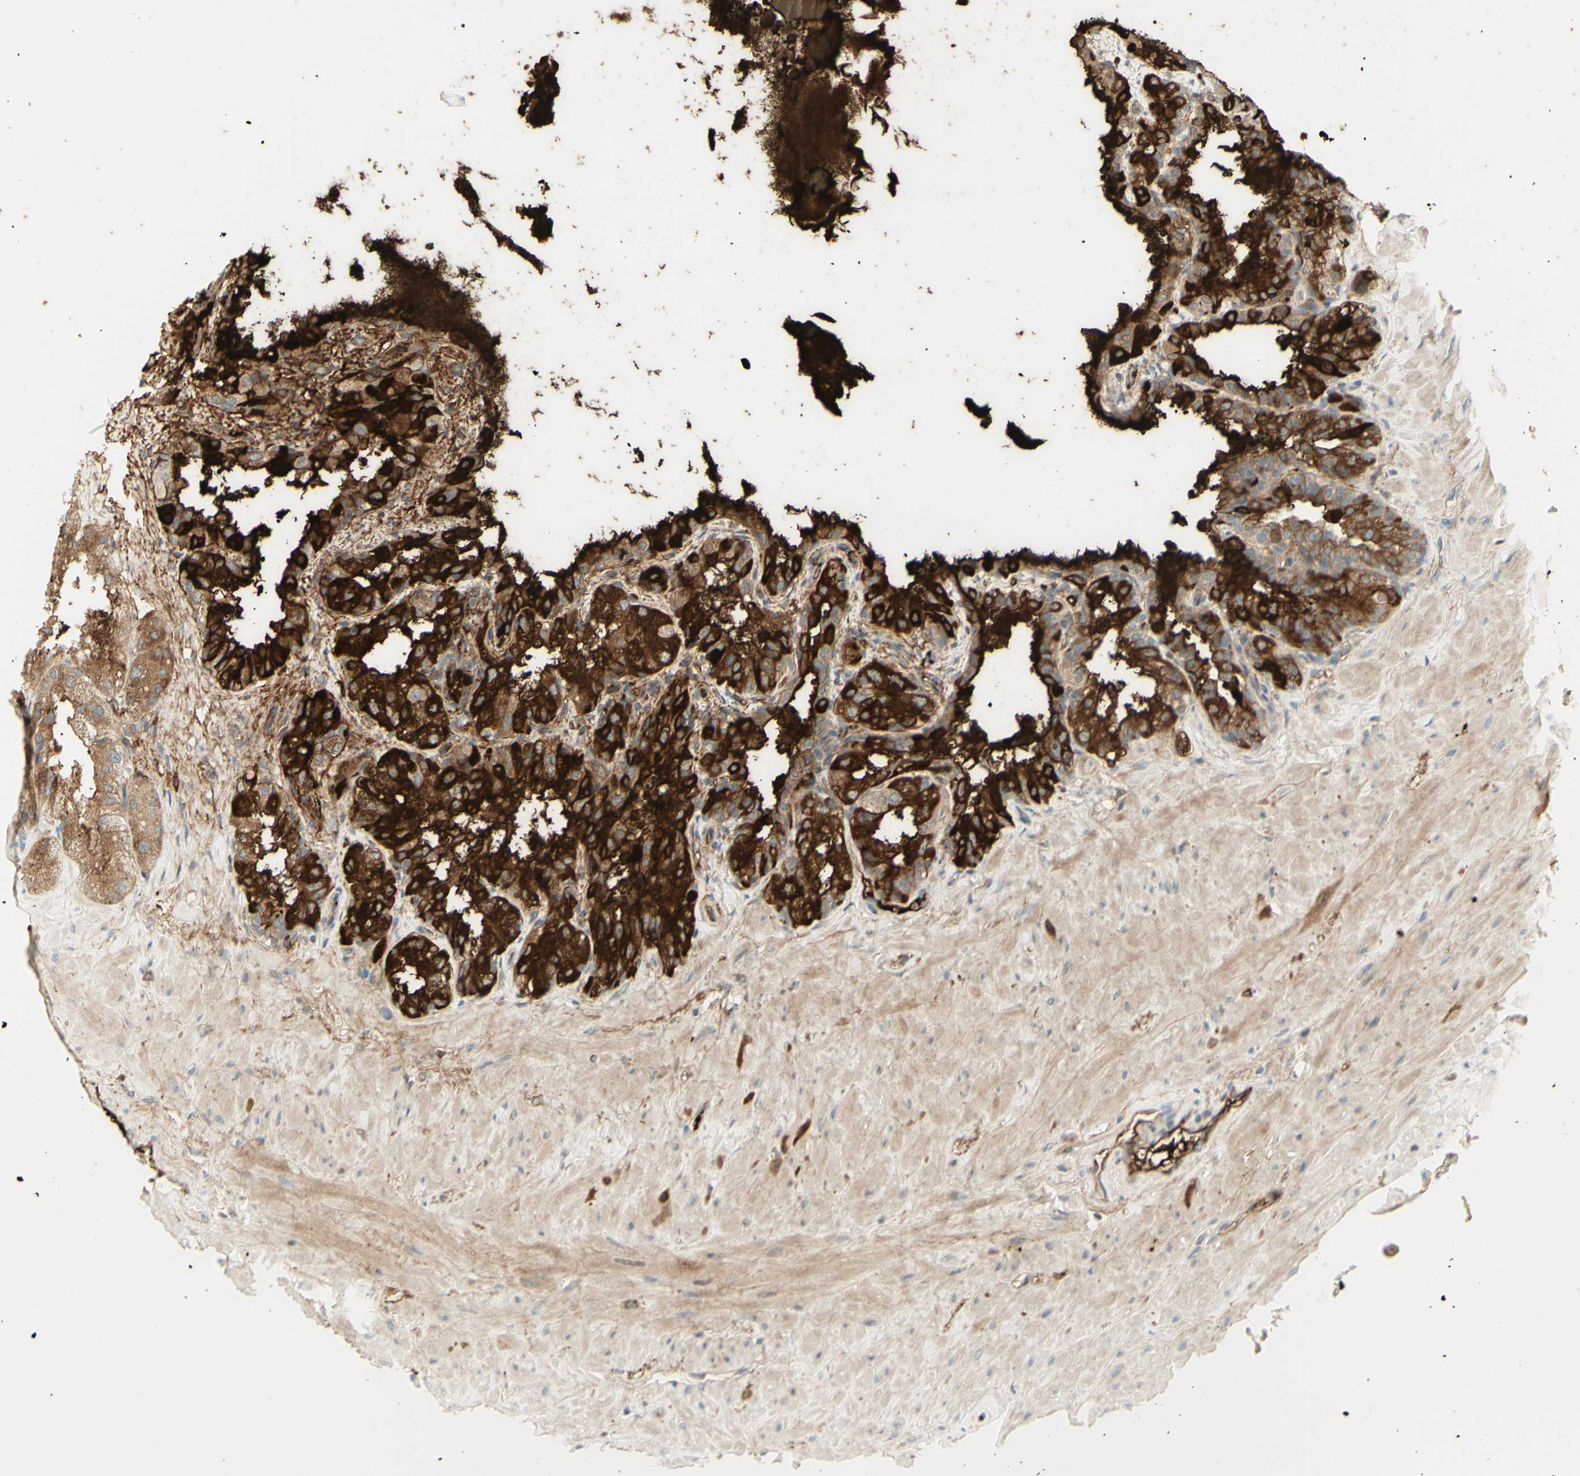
{"staining": {"intensity": "strong", "quantity": ">75%", "location": "cytoplasmic/membranous"}, "tissue": "seminal vesicle", "cell_type": "Glandular cells", "image_type": "normal", "snomed": [{"axis": "morphology", "description": "Normal tissue, NOS"}, {"axis": "topography", "description": "Seminal veicle"}], "caption": "Immunohistochemistry (IHC) image of normal seminal vesicle: human seminal vesicle stained using immunohistochemistry shows high levels of strong protein expression localized specifically in the cytoplasmic/membranous of glandular cells, appearing as a cytoplasmic/membranous brown color.", "gene": "ANGPT2", "patient": {"sex": "male", "age": 68}}